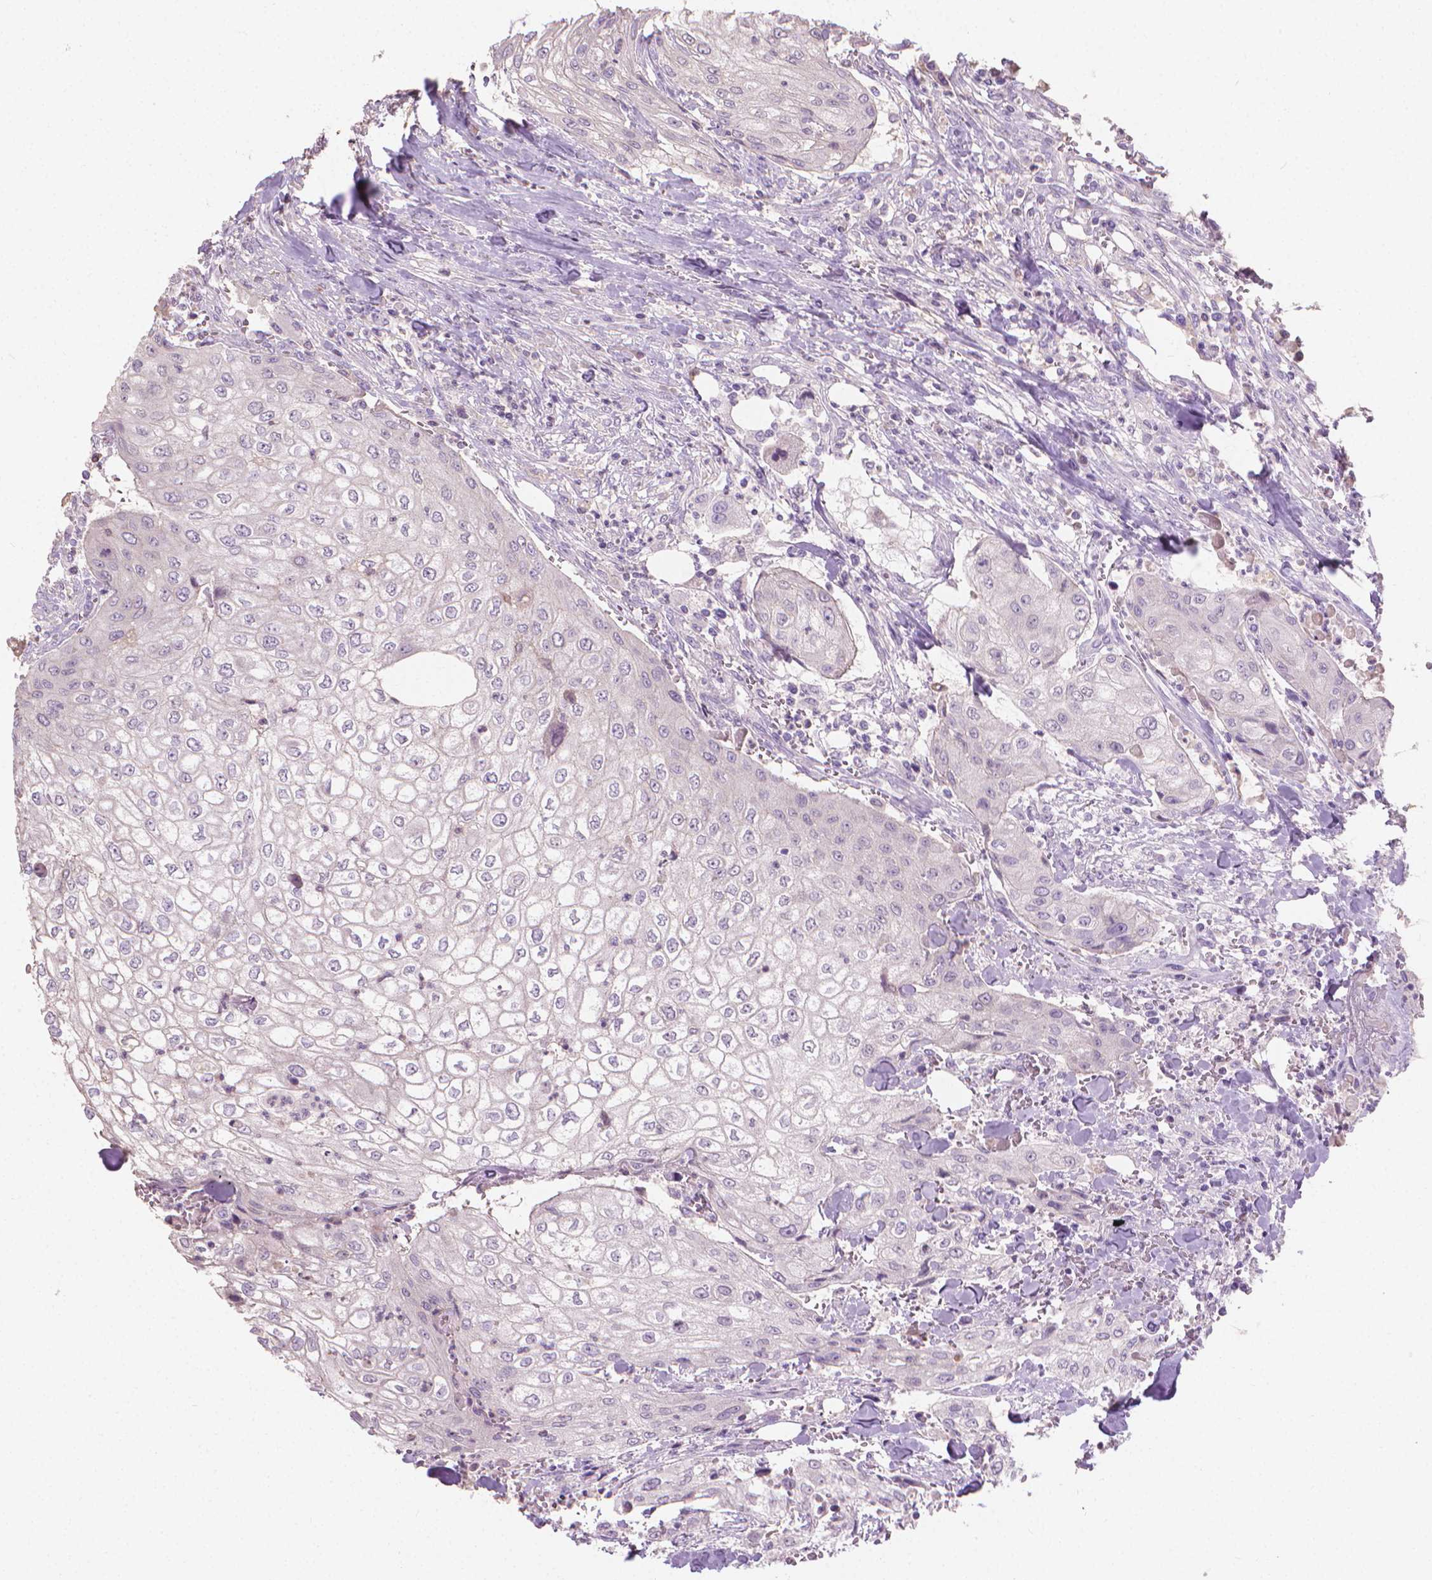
{"staining": {"intensity": "negative", "quantity": "none", "location": "none"}, "tissue": "urothelial cancer", "cell_type": "Tumor cells", "image_type": "cancer", "snomed": [{"axis": "morphology", "description": "Urothelial carcinoma, High grade"}, {"axis": "topography", "description": "Urinary bladder"}], "caption": "The IHC photomicrograph has no significant staining in tumor cells of urothelial cancer tissue. The staining was performed using DAB to visualize the protein expression in brown, while the nuclei were stained in blue with hematoxylin (Magnification: 20x).", "gene": "CABCOCO1", "patient": {"sex": "male", "age": 62}}